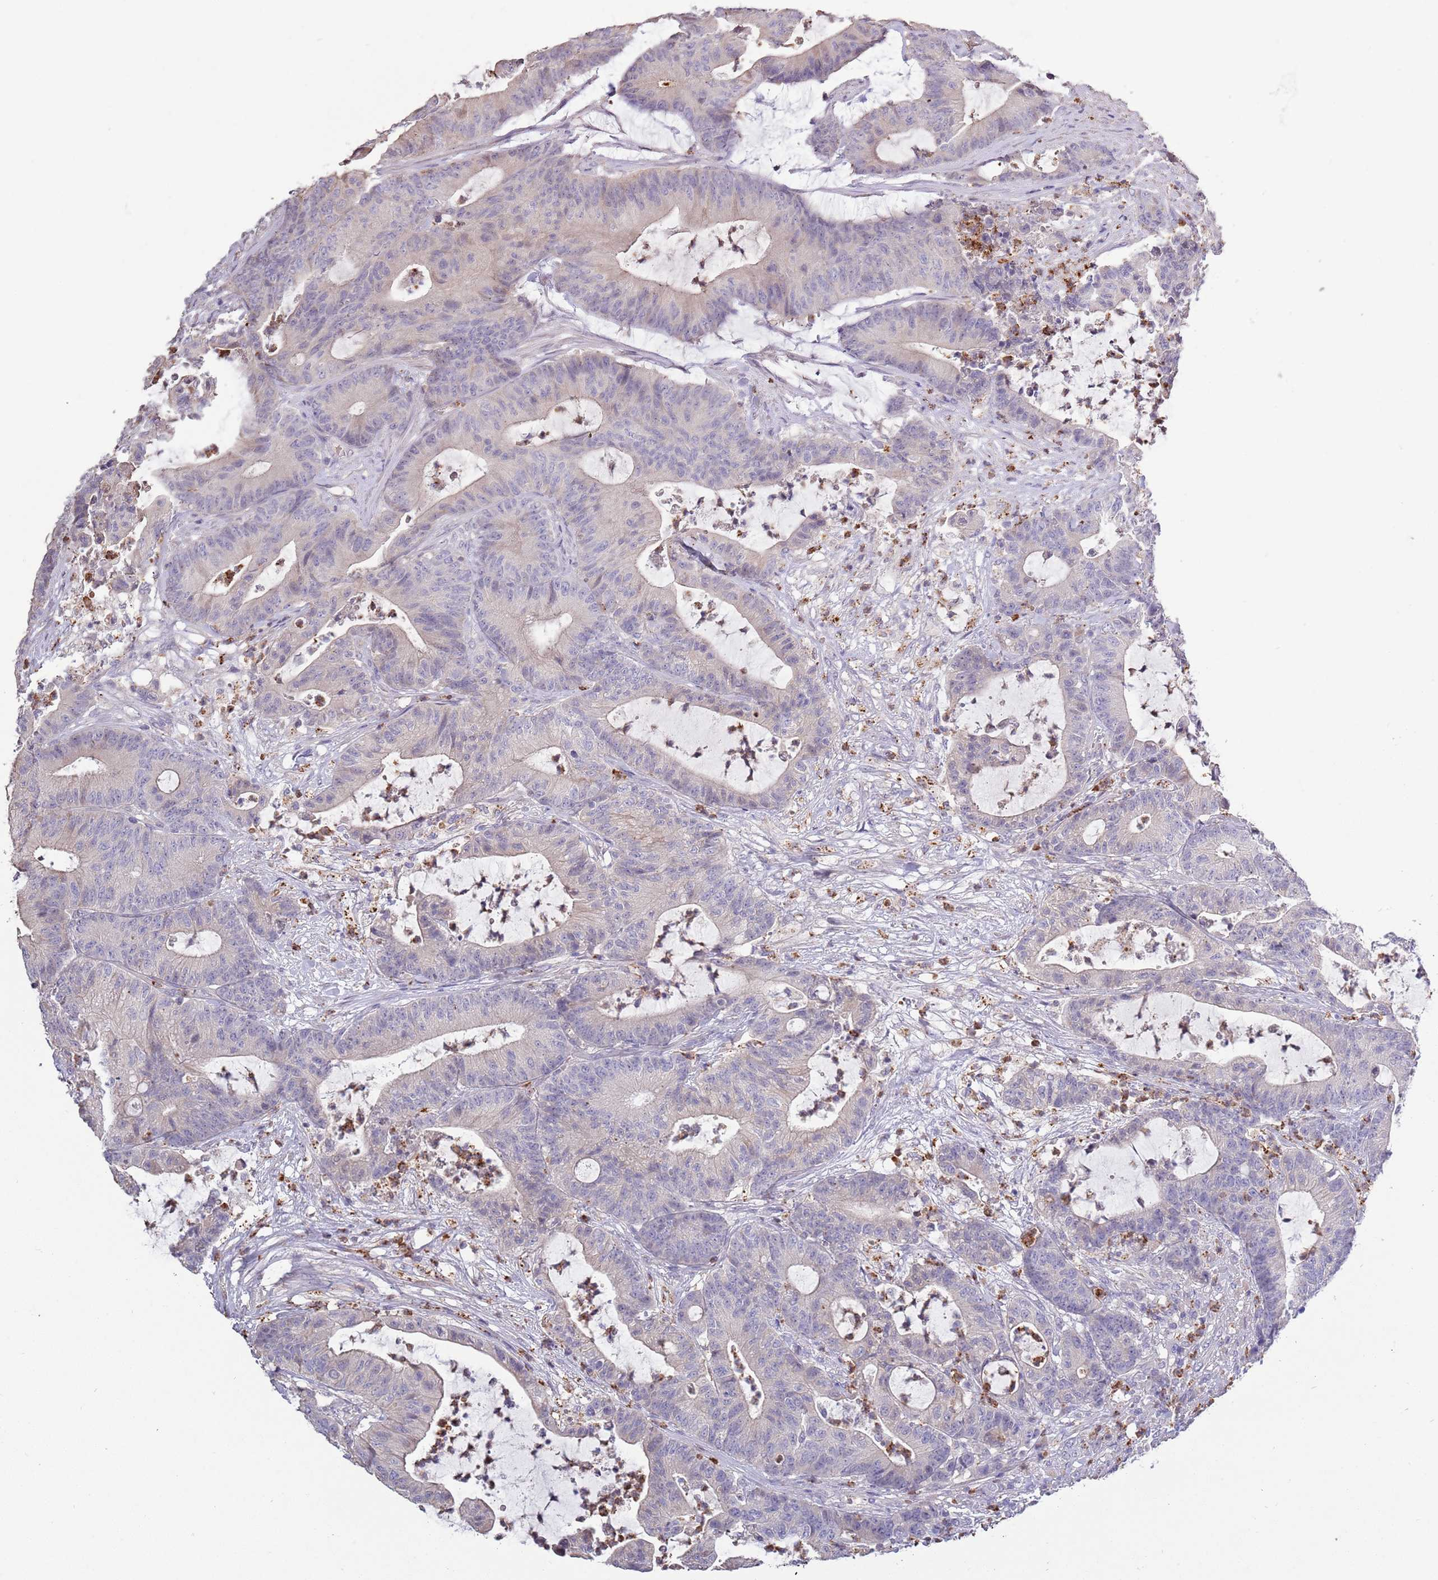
{"staining": {"intensity": "negative", "quantity": "none", "location": "none"}, "tissue": "colorectal cancer", "cell_type": "Tumor cells", "image_type": "cancer", "snomed": [{"axis": "morphology", "description": "Adenocarcinoma, NOS"}, {"axis": "topography", "description": "Colon"}], "caption": "Immunohistochemistry (IHC) photomicrograph of human colorectal adenocarcinoma stained for a protein (brown), which displays no positivity in tumor cells. (Brightfield microscopy of DAB (3,3'-diaminobenzidine) IHC at high magnification).", "gene": "P2RY13", "patient": {"sex": "female", "age": 84}}